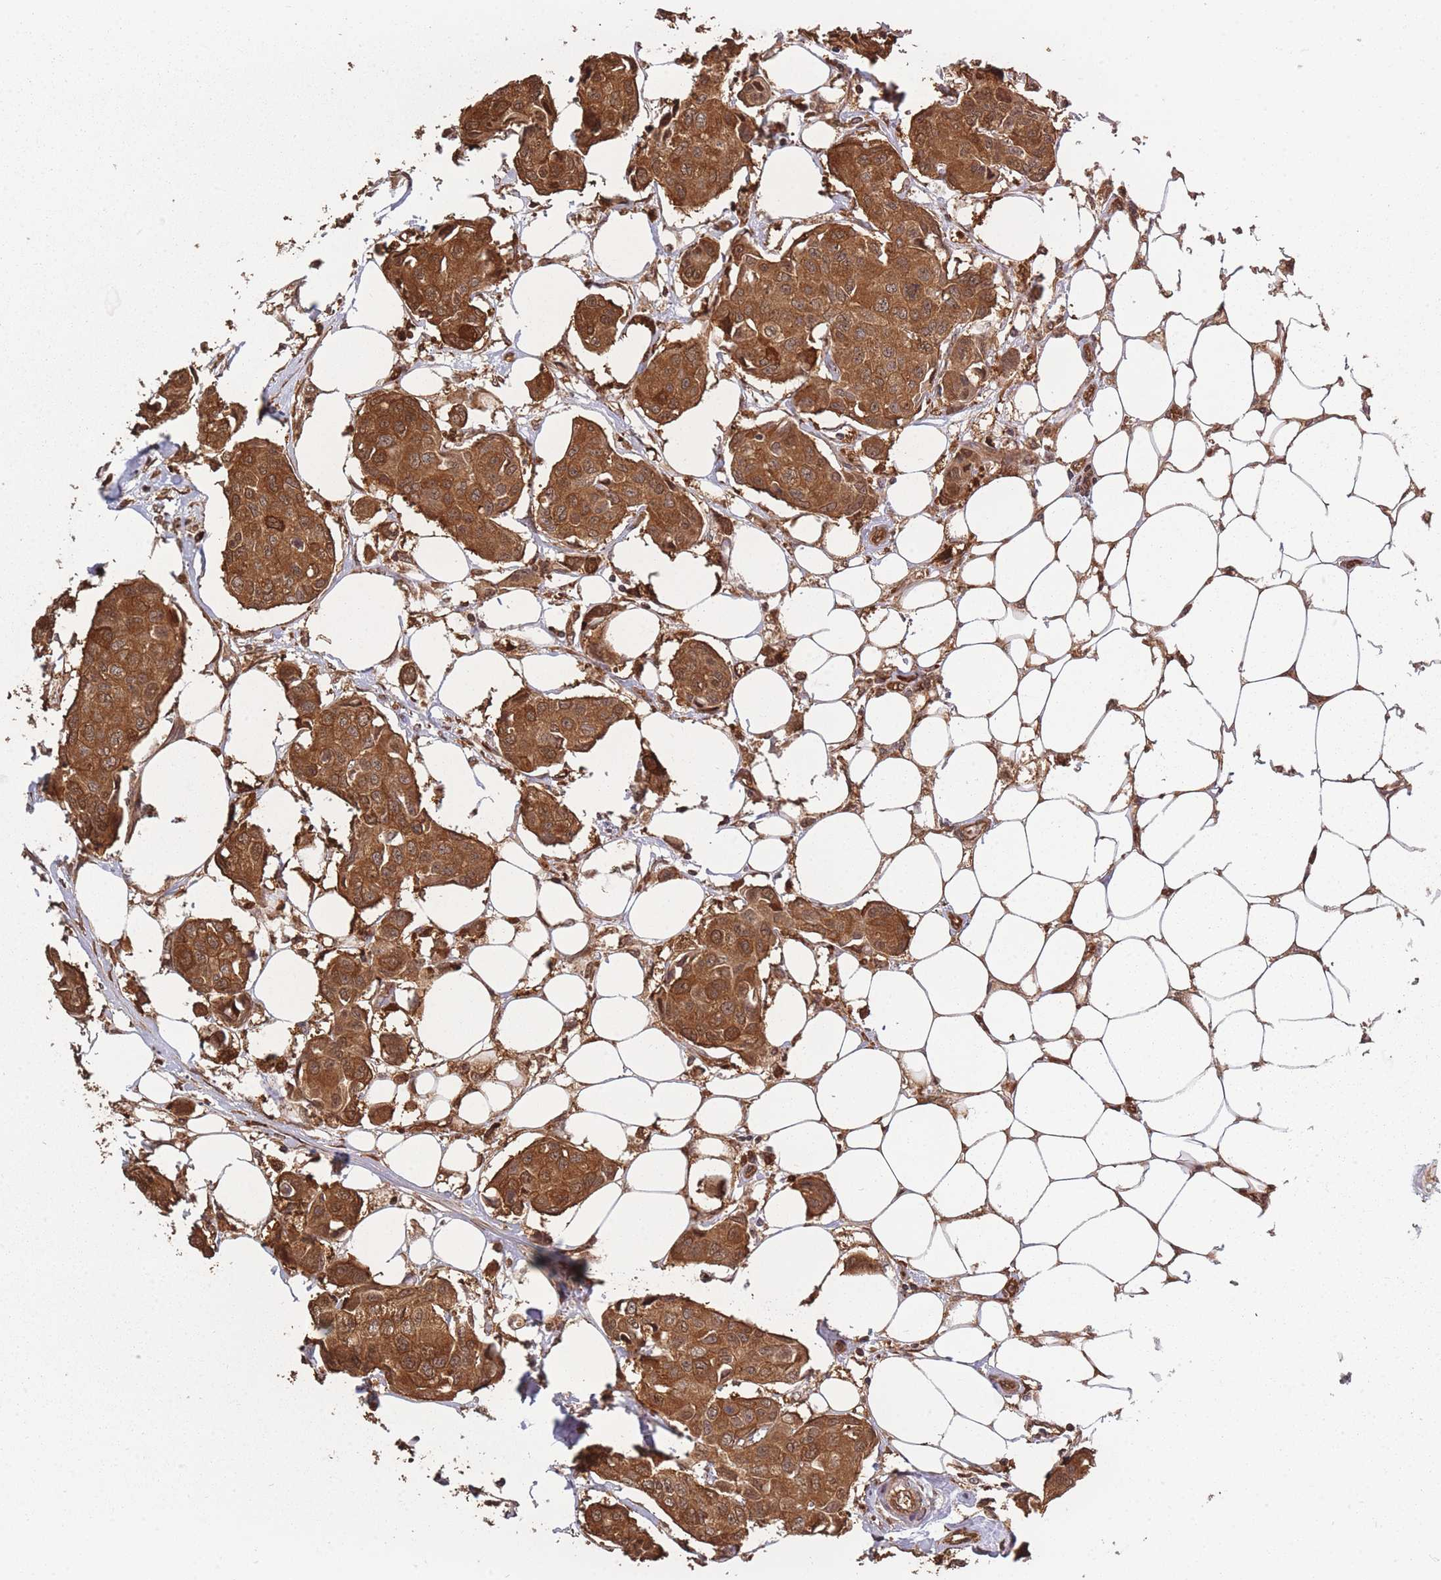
{"staining": {"intensity": "strong", "quantity": ">75%", "location": "cytoplasmic/membranous"}, "tissue": "breast cancer", "cell_type": "Tumor cells", "image_type": "cancer", "snomed": [{"axis": "morphology", "description": "Duct carcinoma"}, {"axis": "topography", "description": "Breast"}, {"axis": "topography", "description": "Lymph node"}], "caption": "Immunohistochemistry (IHC) micrograph of human breast infiltrating ductal carcinoma stained for a protein (brown), which reveals high levels of strong cytoplasmic/membranous positivity in approximately >75% of tumor cells.", "gene": "ARL13B", "patient": {"sex": "female", "age": 80}}